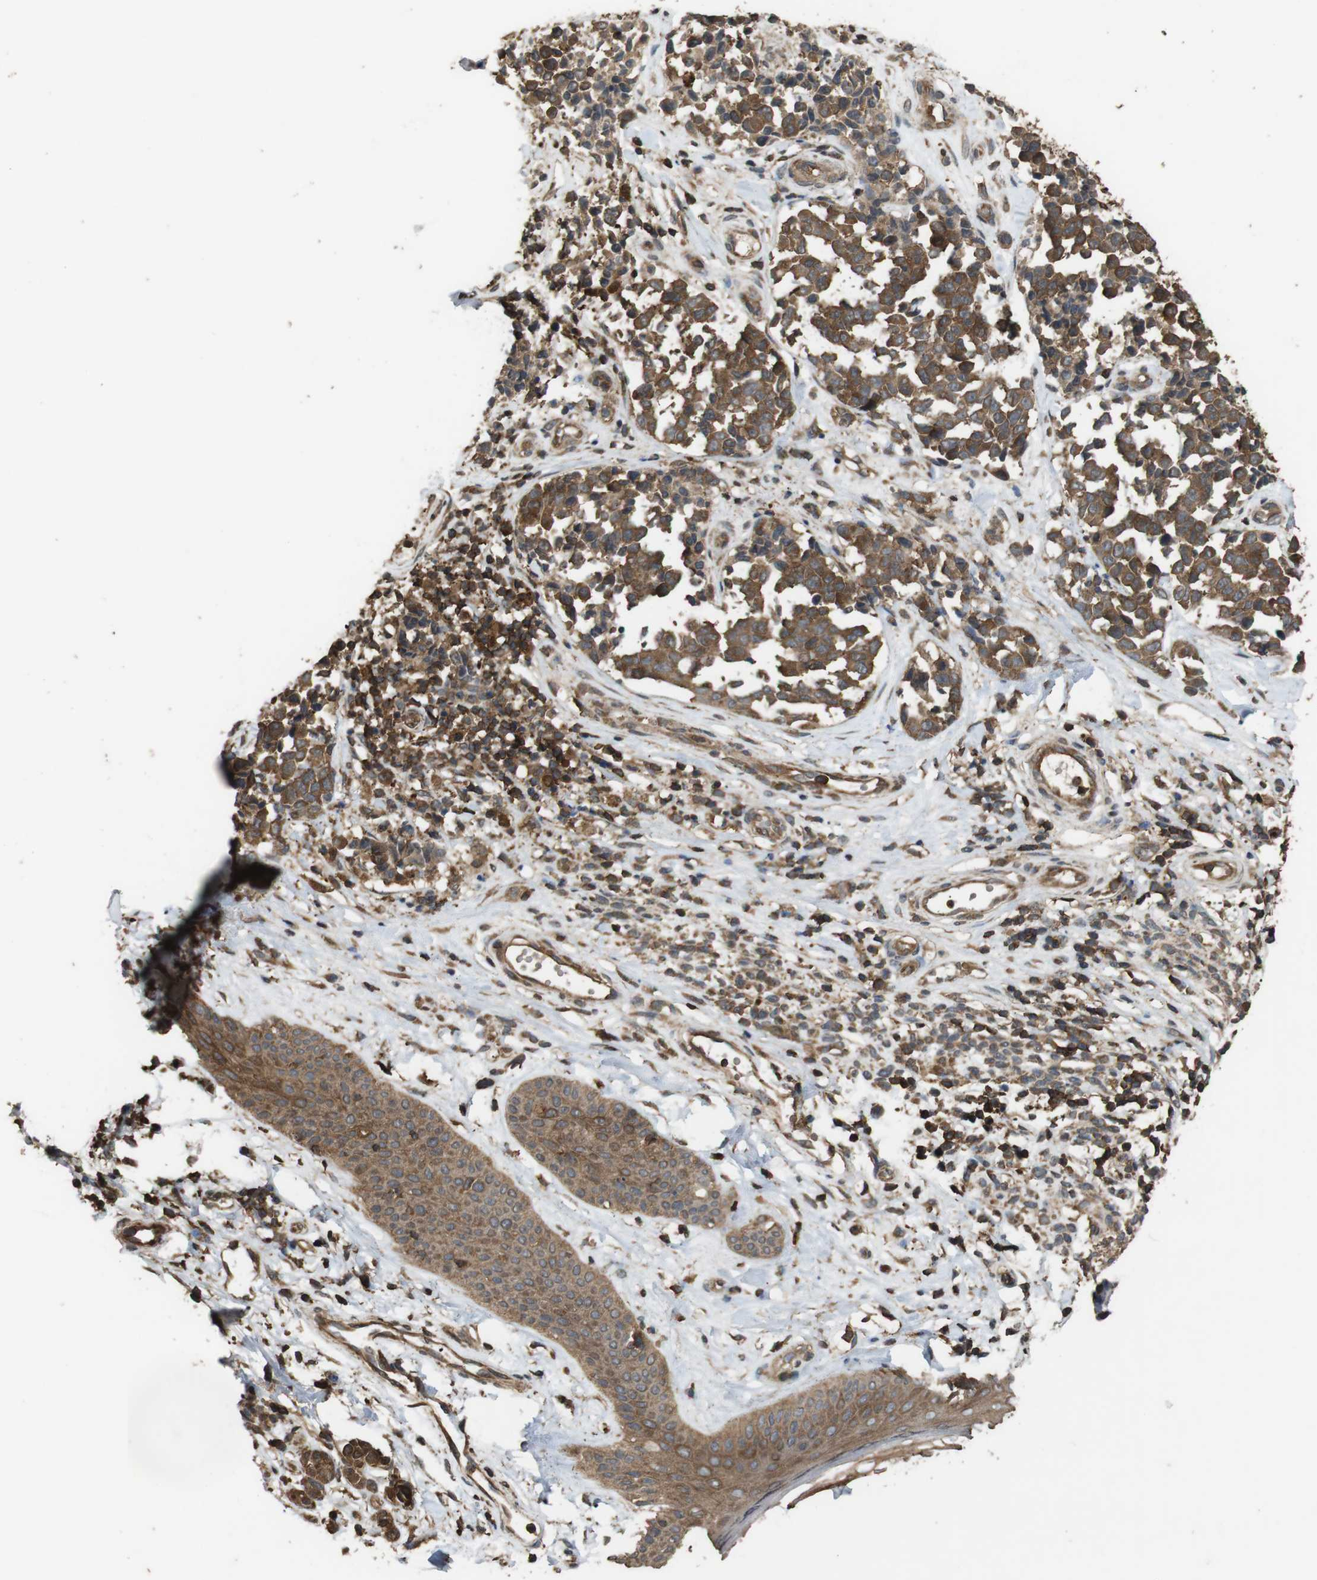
{"staining": {"intensity": "strong", "quantity": ">75%", "location": "cytoplasmic/membranous"}, "tissue": "melanoma", "cell_type": "Tumor cells", "image_type": "cancer", "snomed": [{"axis": "morphology", "description": "Malignant melanoma, NOS"}, {"axis": "topography", "description": "Skin"}], "caption": "Protein analysis of malignant melanoma tissue demonstrates strong cytoplasmic/membranous positivity in approximately >75% of tumor cells. The staining was performed using DAB (3,3'-diaminobenzidine), with brown indicating positive protein expression. Nuclei are stained blue with hematoxylin.", "gene": "BAG4", "patient": {"sex": "female", "age": 64}}